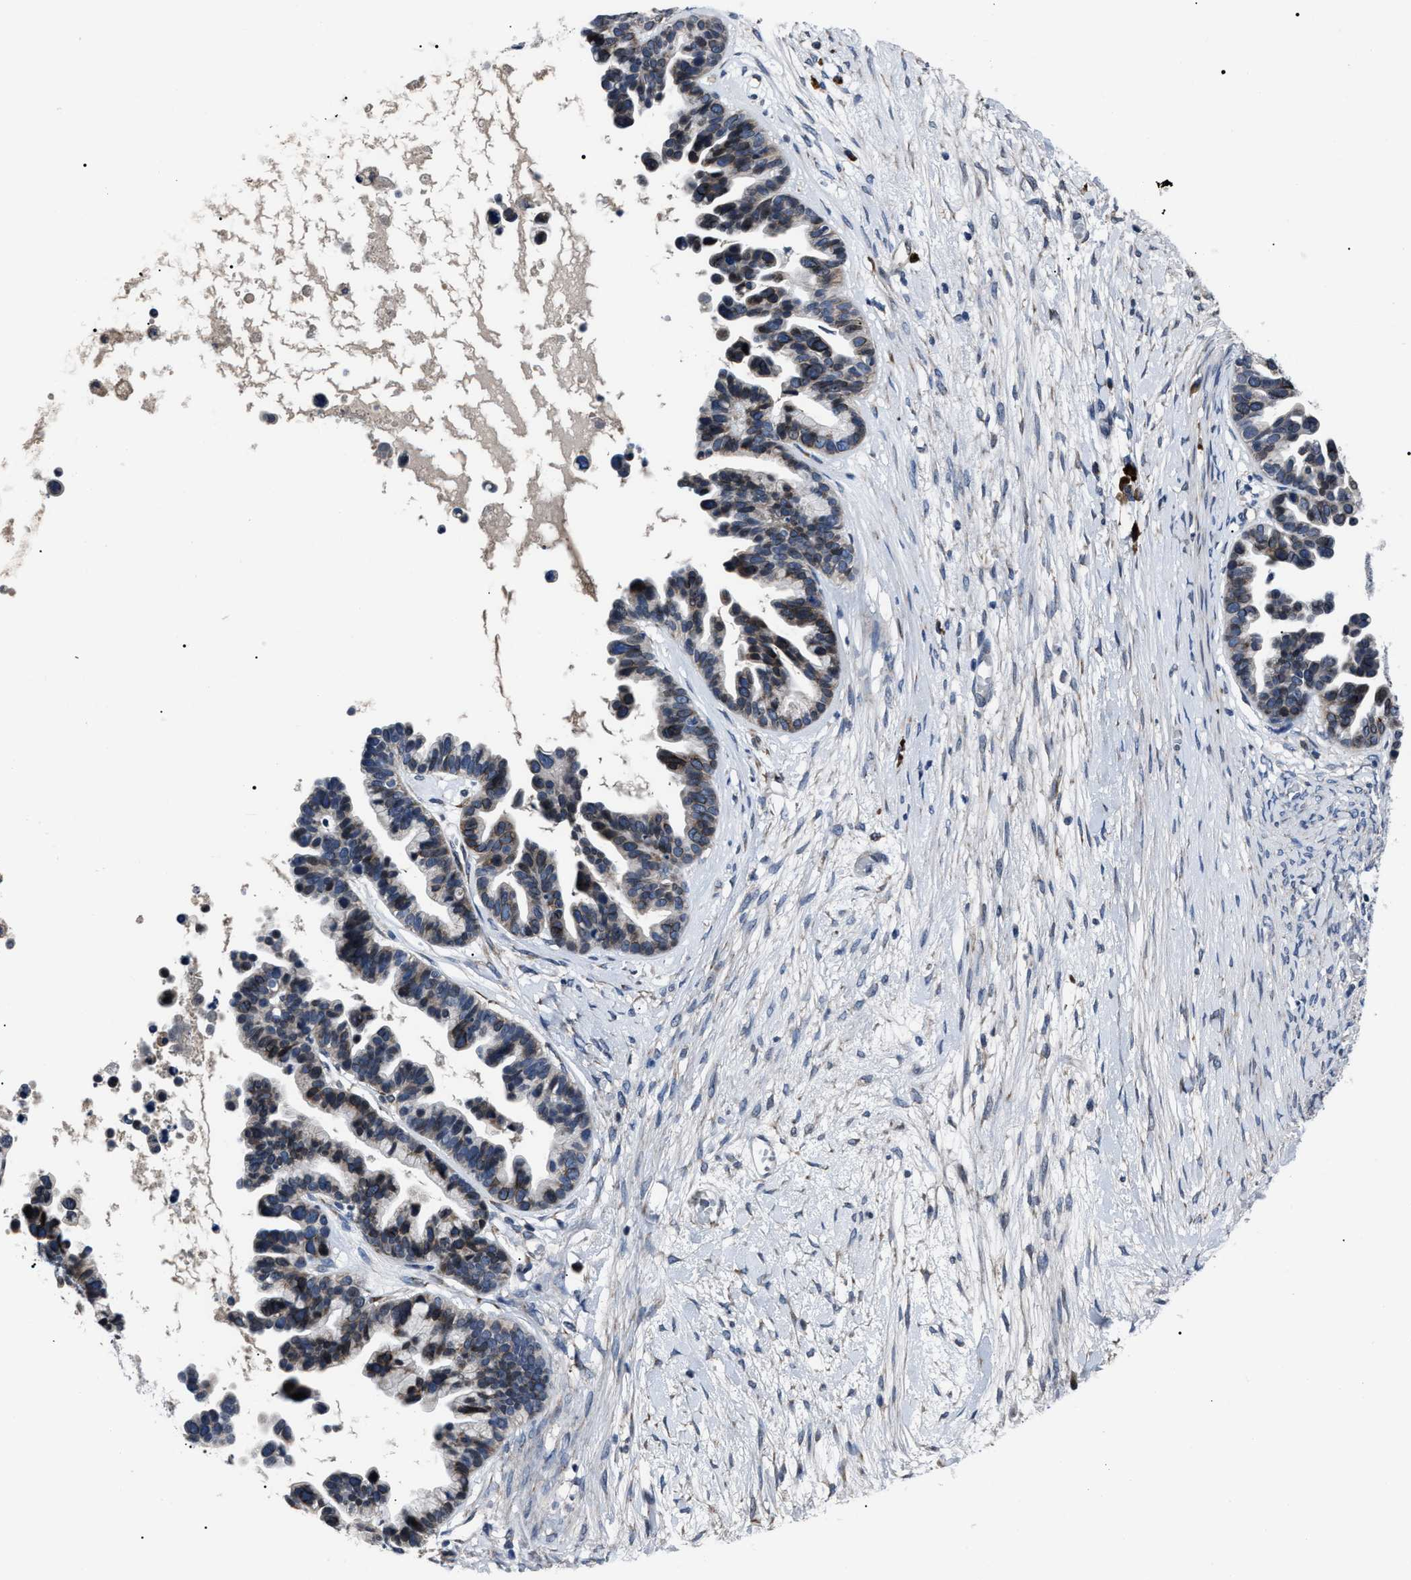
{"staining": {"intensity": "moderate", "quantity": ">75%", "location": "cytoplasmic/membranous"}, "tissue": "ovarian cancer", "cell_type": "Tumor cells", "image_type": "cancer", "snomed": [{"axis": "morphology", "description": "Cystadenocarcinoma, serous, NOS"}, {"axis": "topography", "description": "Ovary"}], "caption": "IHC of human serous cystadenocarcinoma (ovarian) shows medium levels of moderate cytoplasmic/membranous positivity in approximately >75% of tumor cells. (DAB (3,3'-diaminobenzidine) = brown stain, brightfield microscopy at high magnification).", "gene": "LRRC14", "patient": {"sex": "female", "age": 56}}